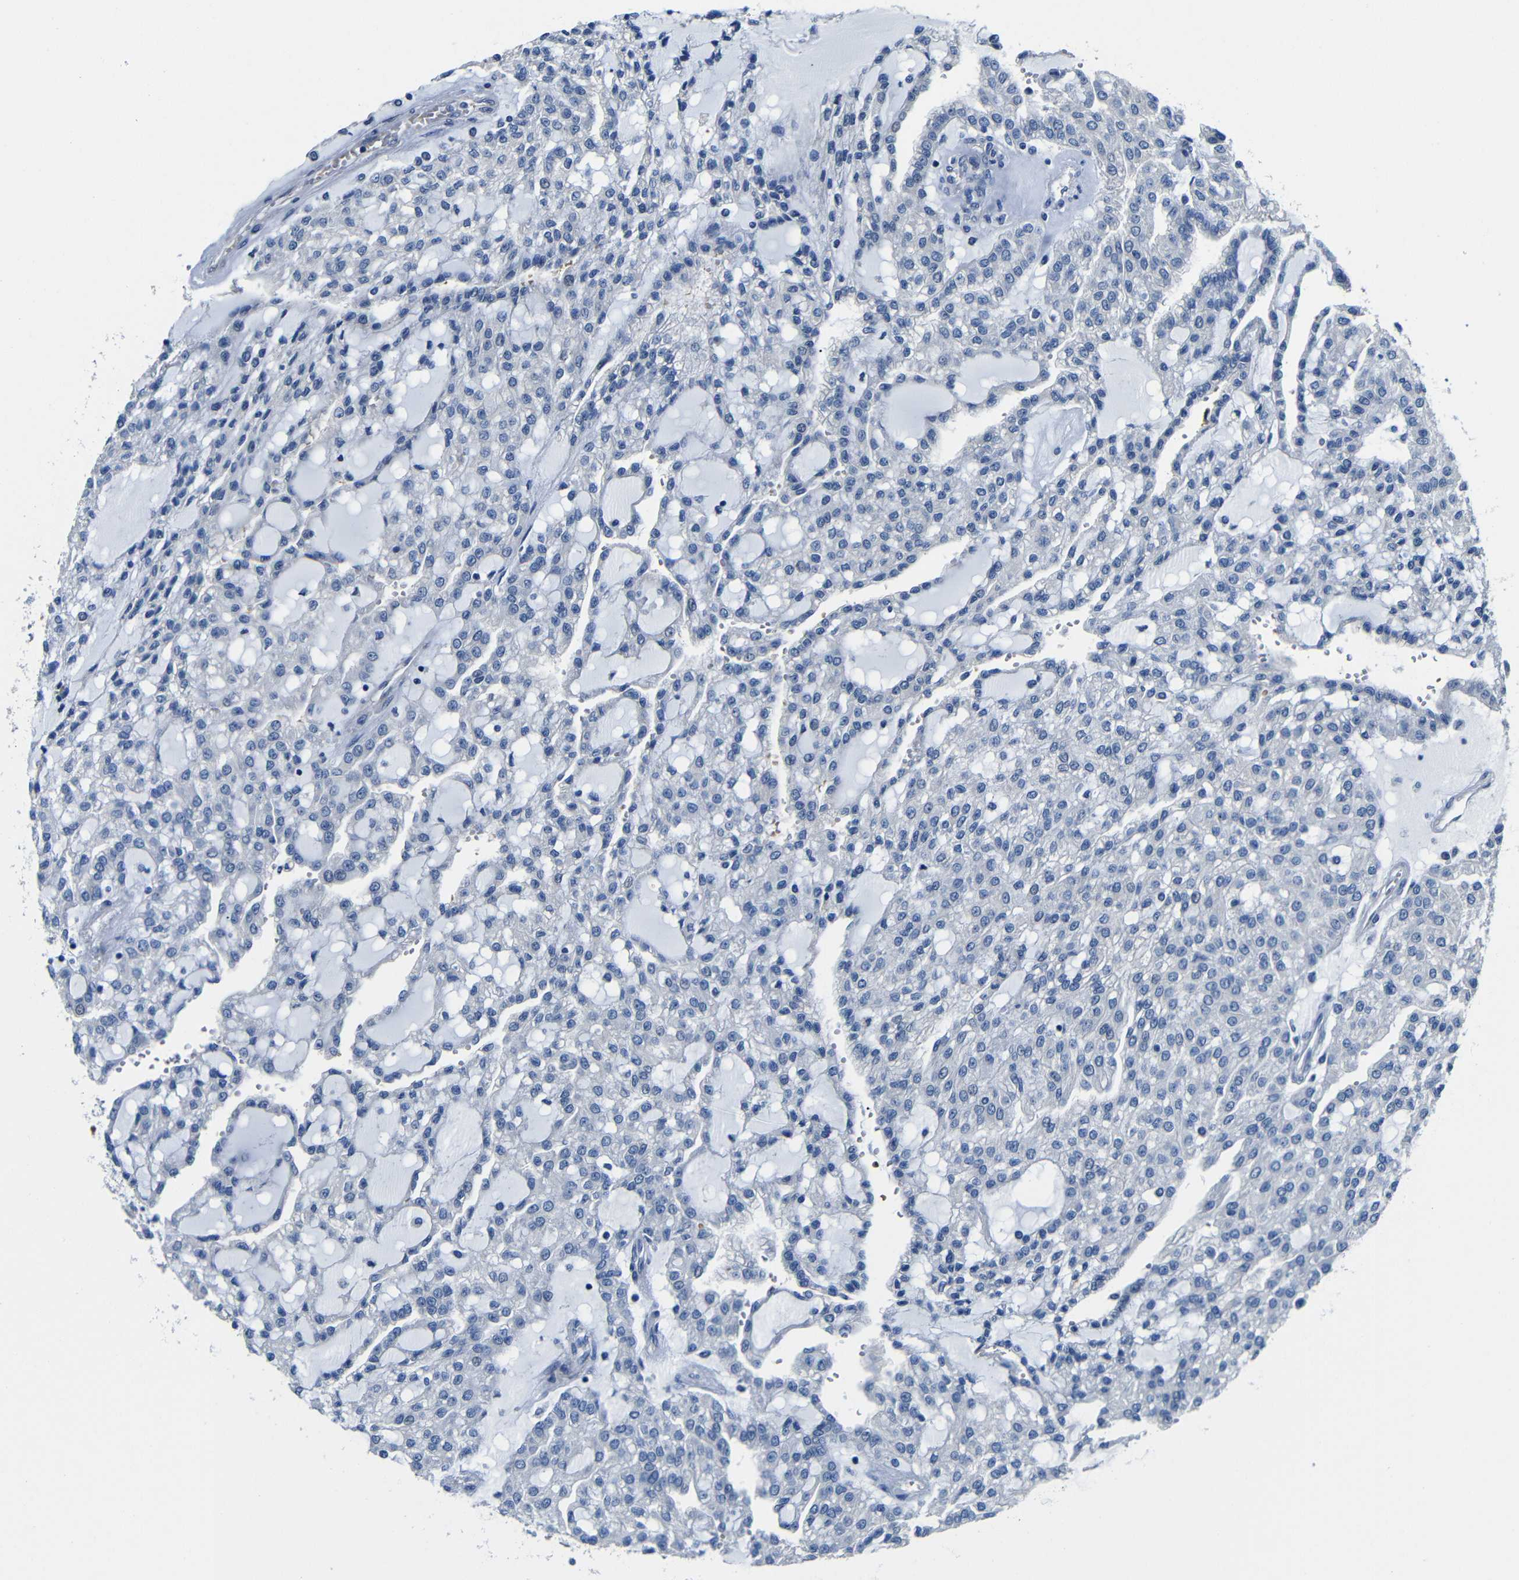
{"staining": {"intensity": "negative", "quantity": "none", "location": "none"}, "tissue": "renal cancer", "cell_type": "Tumor cells", "image_type": "cancer", "snomed": [{"axis": "morphology", "description": "Adenocarcinoma, NOS"}, {"axis": "topography", "description": "Kidney"}], "caption": "A histopathology image of human renal cancer (adenocarcinoma) is negative for staining in tumor cells.", "gene": "TNFAIP1", "patient": {"sex": "male", "age": 63}}